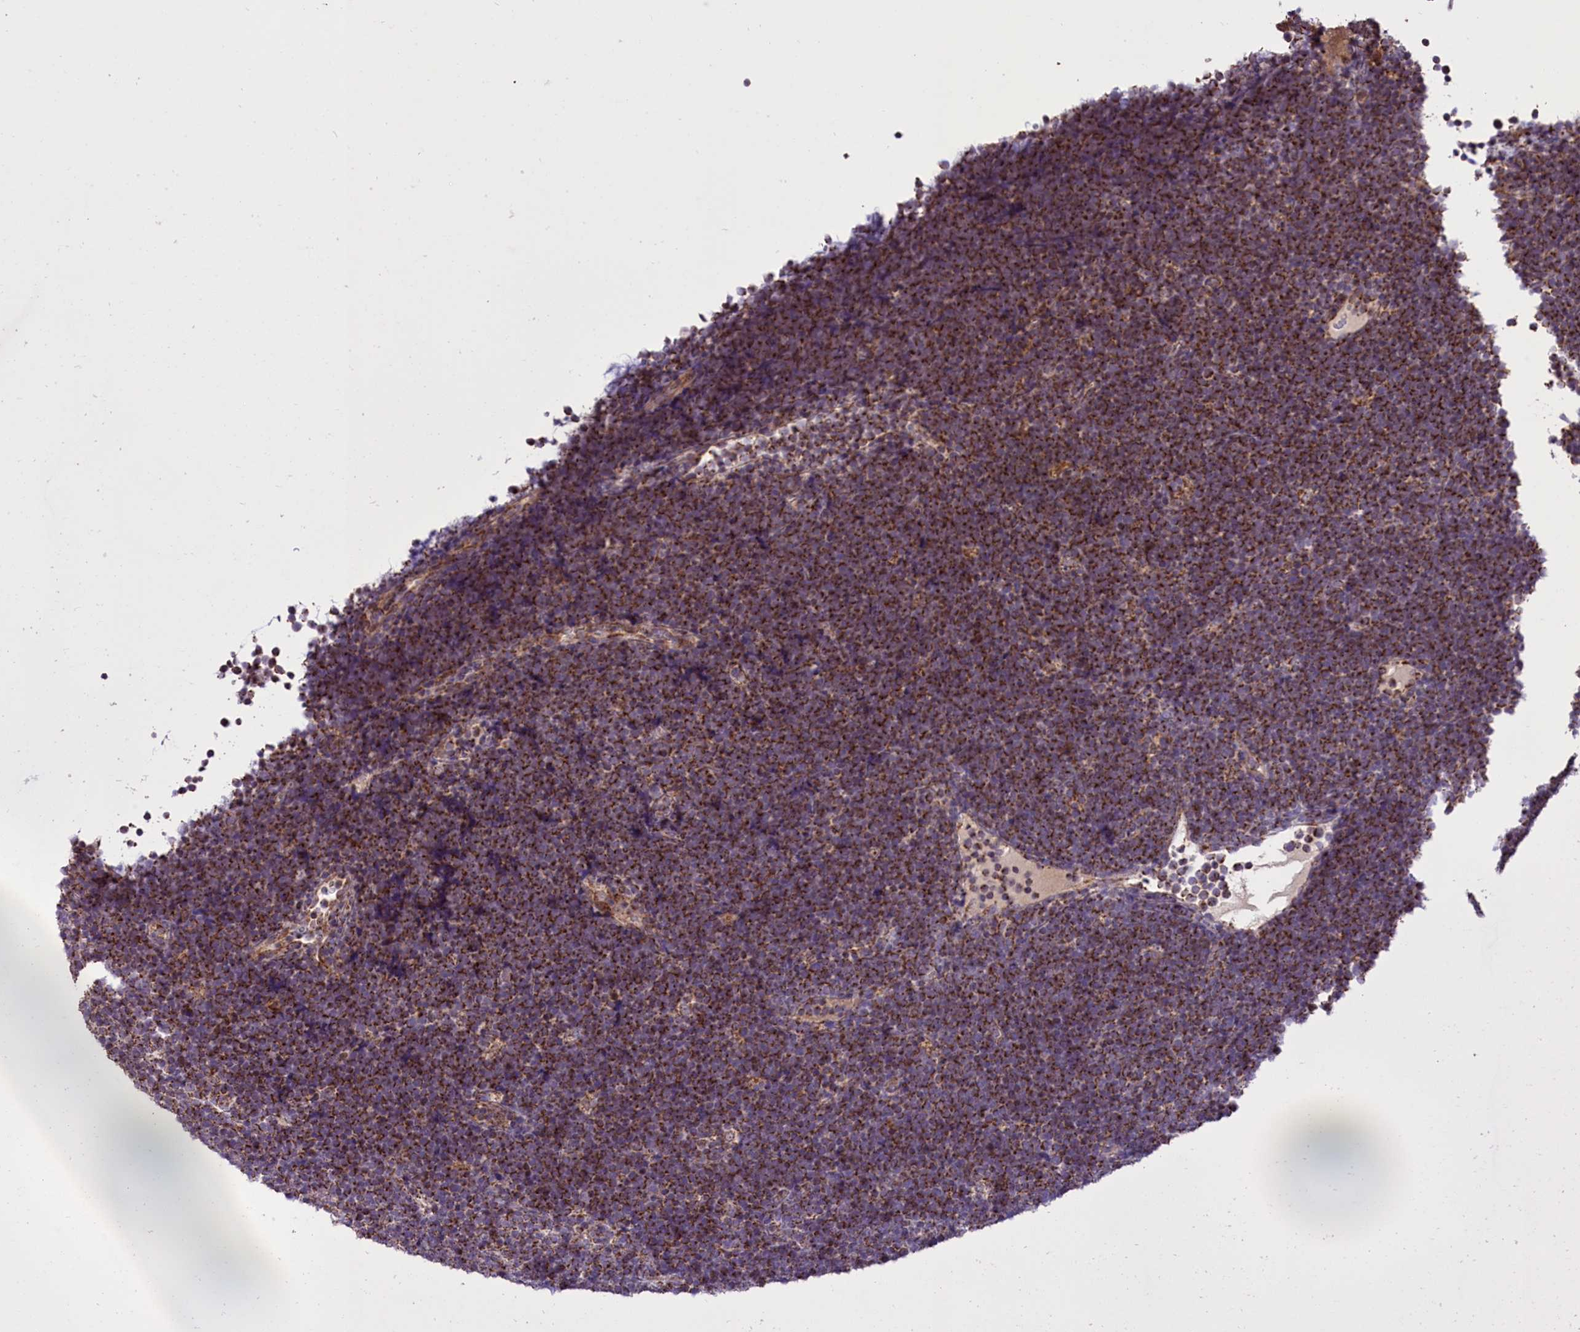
{"staining": {"intensity": "strong", "quantity": ">75%", "location": "cytoplasmic/membranous"}, "tissue": "lymphoma", "cell_type": "Tumor cells", "image_type": "cancer", "snomed": [{"axis": "morphology", "description": "Malignant lymphoma, non-Hodgkin's type, High grade"}, {"axis": "topography", "description": "Lymph node"}], "caption": "Tumor cells display high levels of strong cytoplasmic/membranous positivity in about >75% of cells in human lymphoma.", "gene": "GLRX5", "patient": {"sex": "male", "age": 13}}